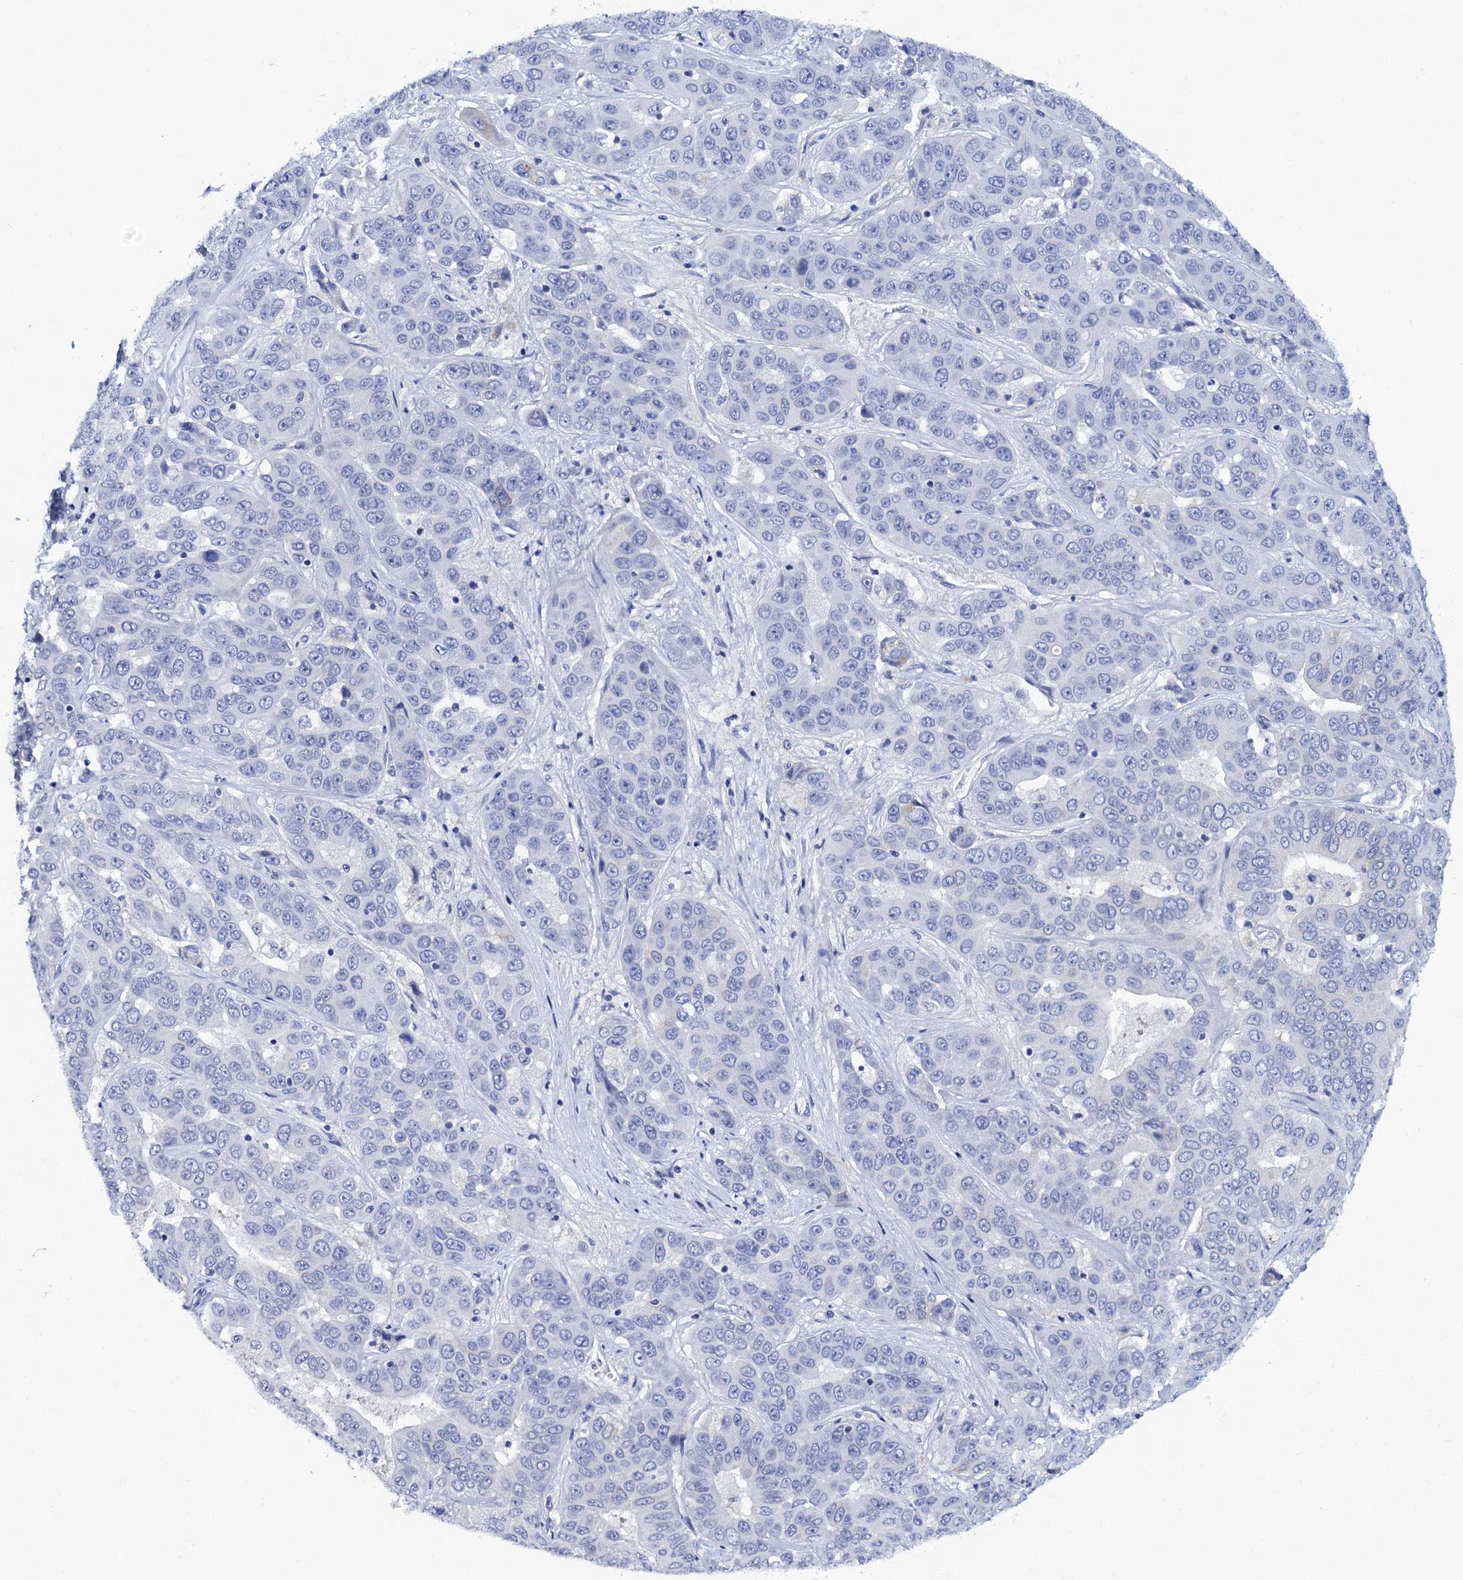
{"staining": {"intensity": "negative", "quantity": "none", "location": "none"}, "tissue": "liver cancer", "cell_type": "Tumor cells", "image_type": "cancer", "snomed": [{"axis": "morphology", "description": "Cholangiocarcinoma"}, {"axis": "topography", "description": "Liver"}], "caption": "The IHC image has no significant staining in tumor cells of liver cancer tissue.", "gene": "LYPD3", "patient": {"sex": "female", "age": 52}}